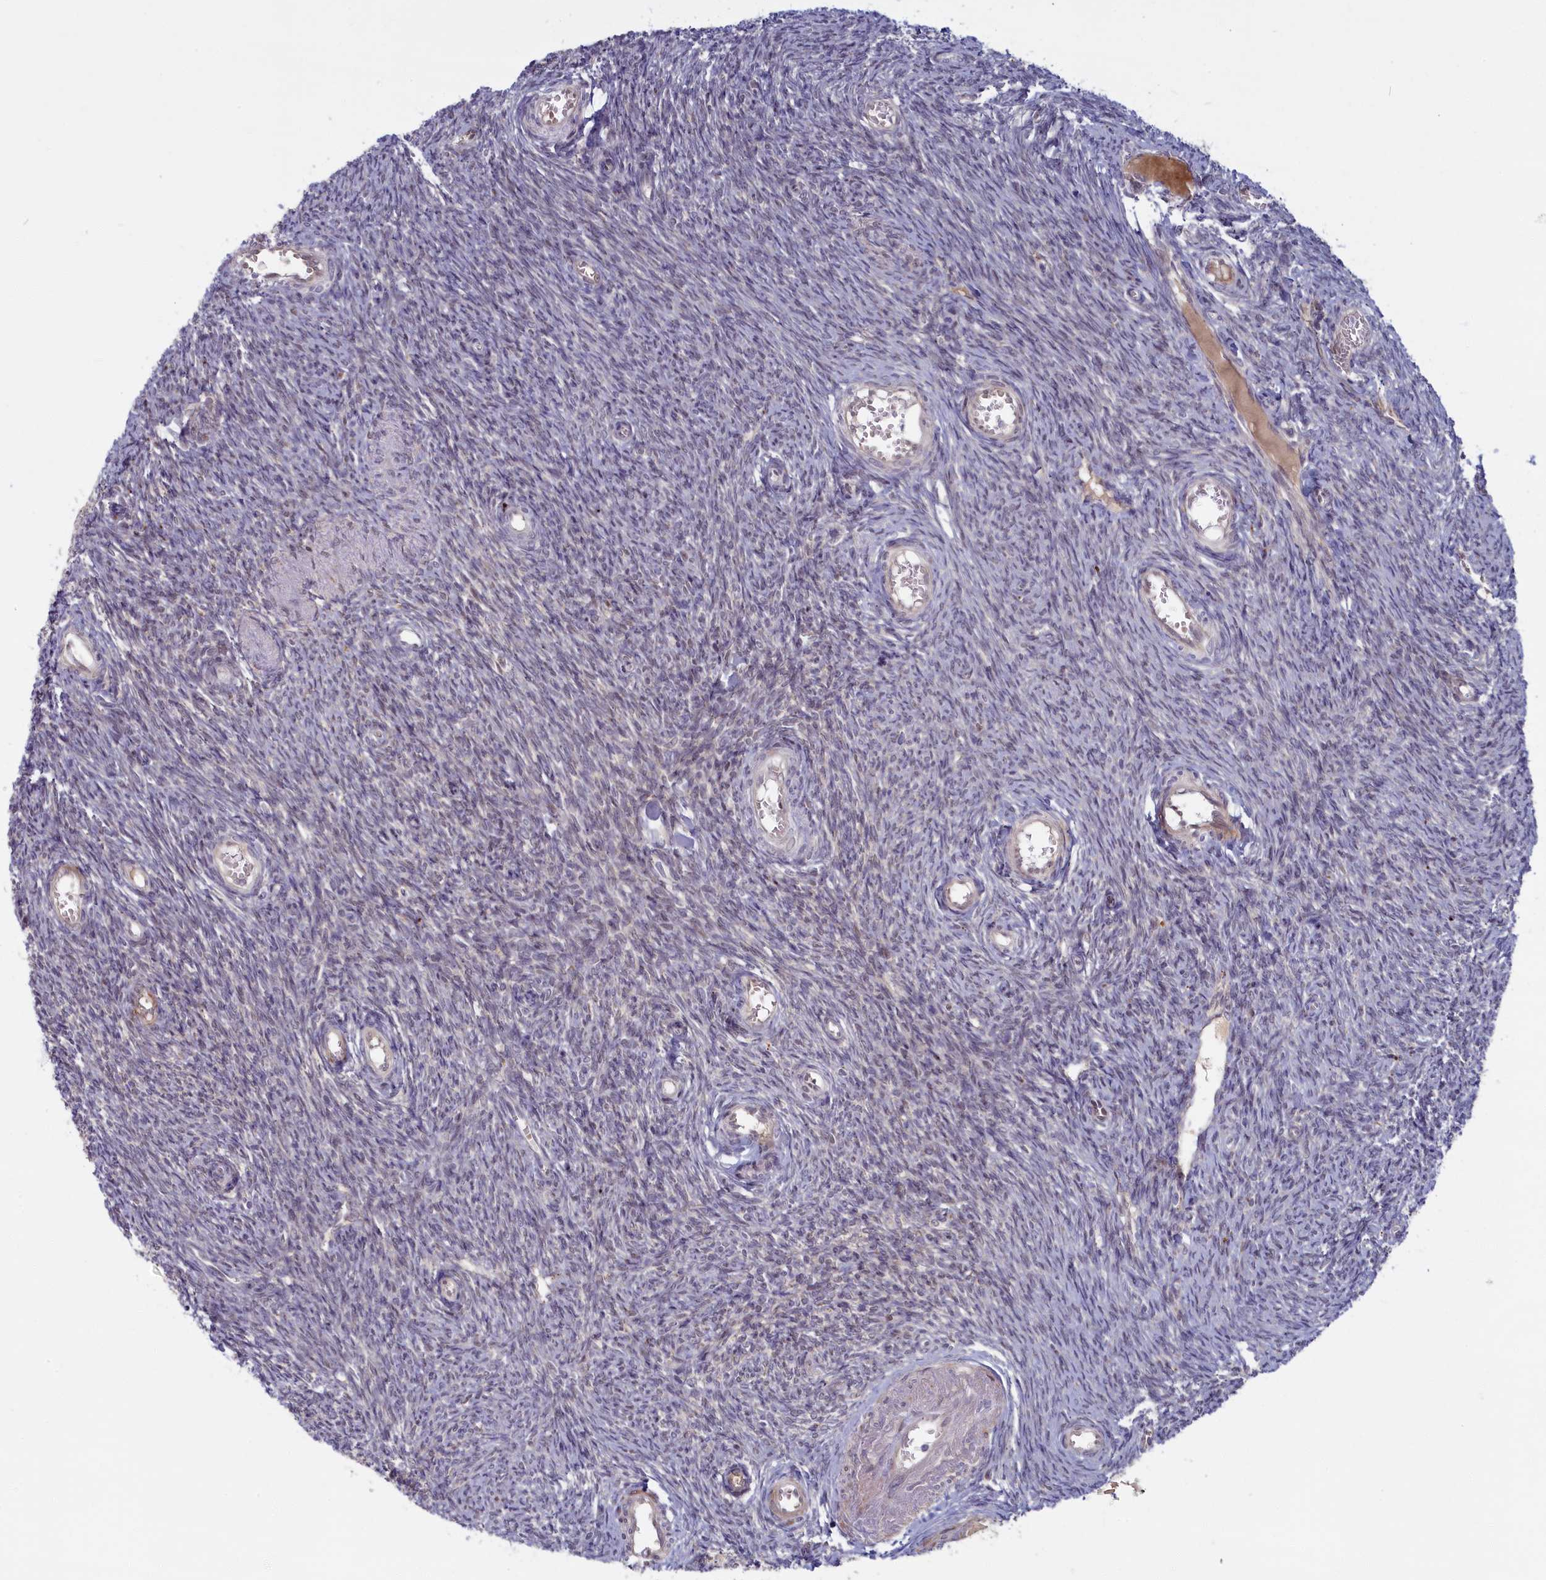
{"staining": {"intensity": "negative", "quantity": "none", "location": "none"}, "tissue": "ovary", "cell_type": "Ovarian stroma cells", "image_type": "normal", "snomed": [{"axis": "morphology", "description": "Normal tissue, NOS"}, {"axis": "topography", "description": "Ovary"}], "caption": "Immunohistochemistry (IHC) histopathology image of normal ovary stained for a protein (brown), which displays no expression in ovarian stroma cells.", "gene": "FCSK", "patient": {"sex": "female", "age": 44}}